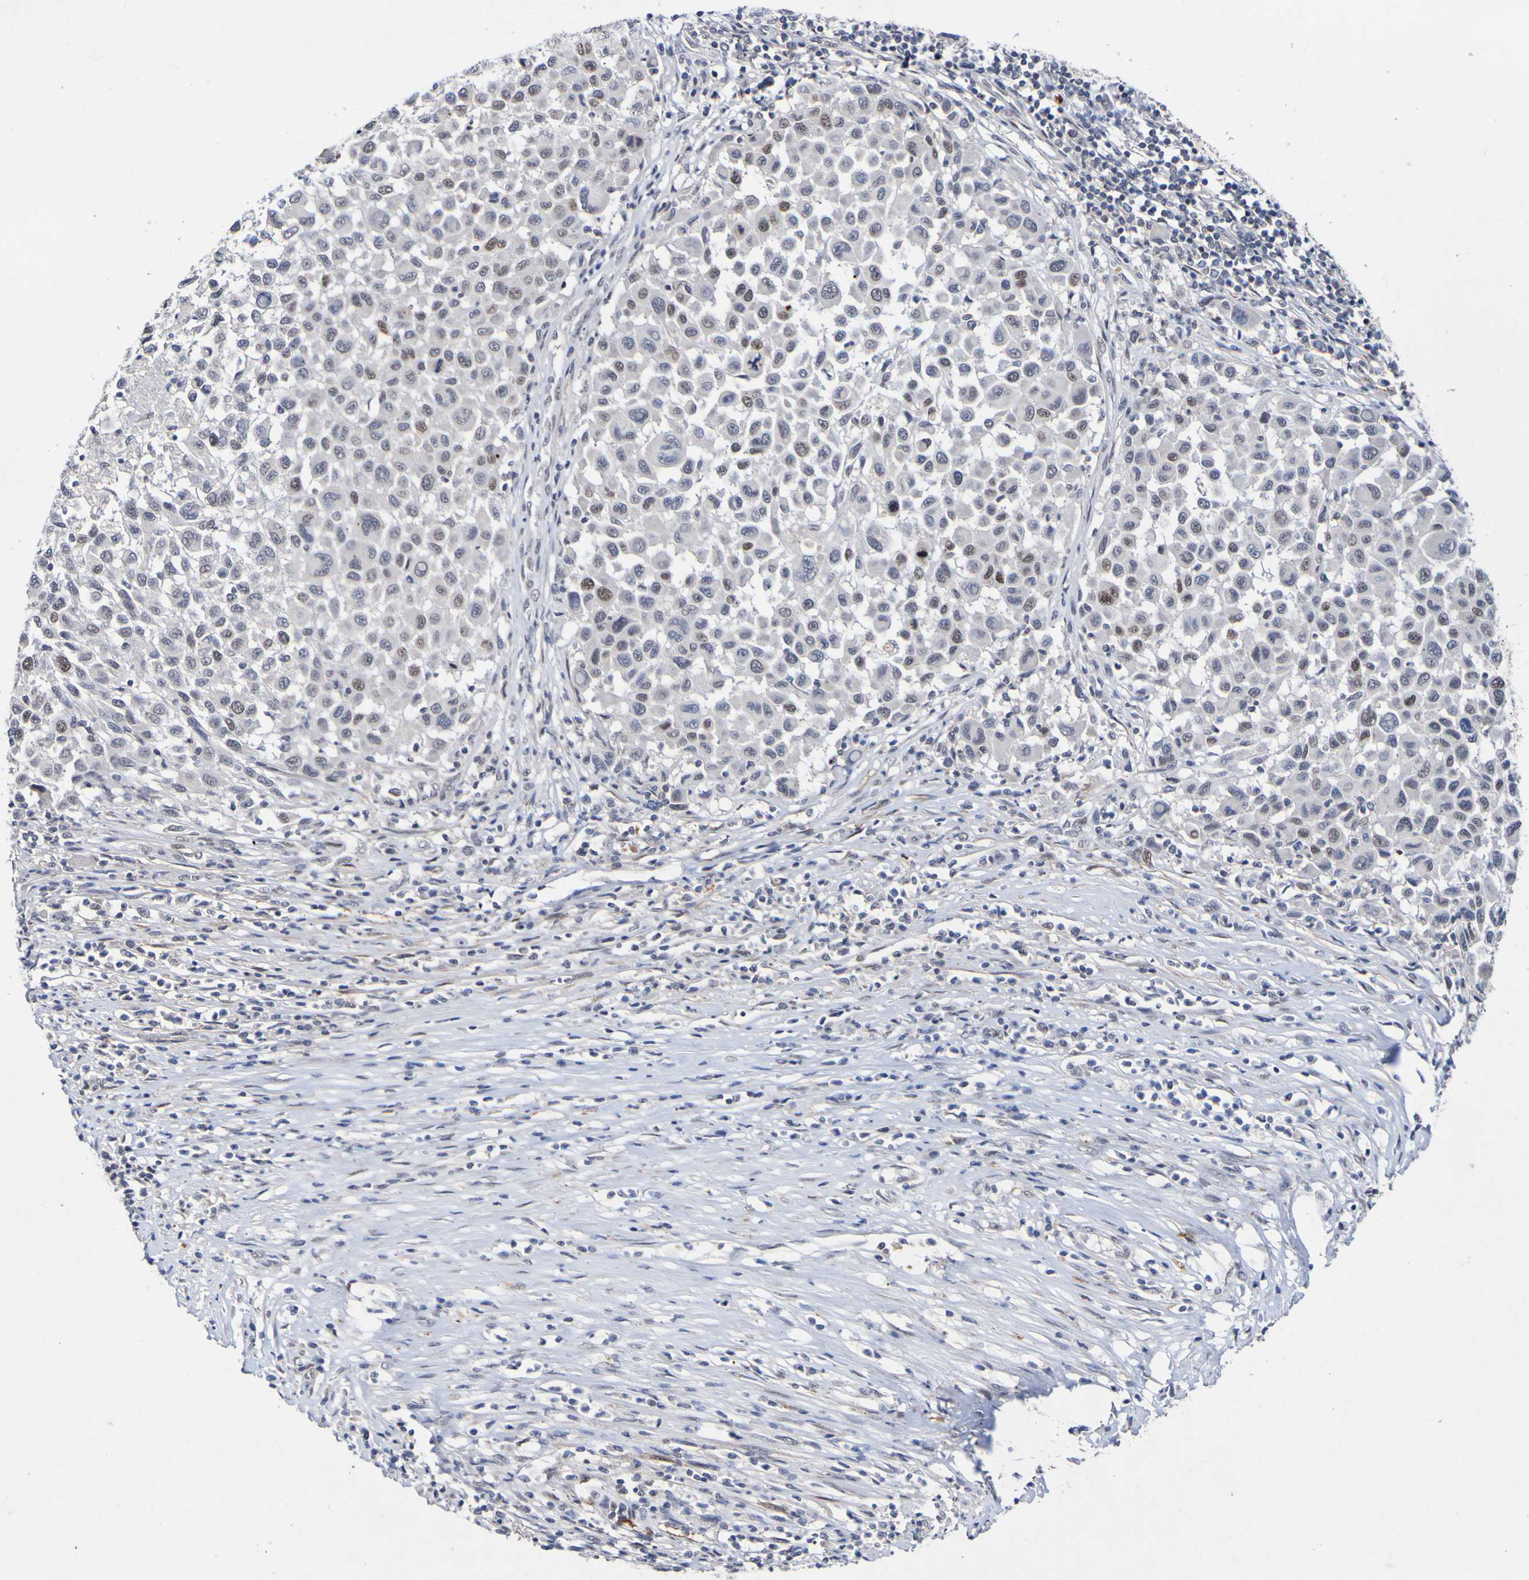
{"staining": {"intensity": "moderate", "quantity": "<25%", "location": "nuclear"}, "tissue": "melanoma", "cell_type": "Tumor cells", "image_type": "cancer", "snomed": [{"axis": "morphology", "description": "Malignant melanoma, Metastatic site"}, {"axis": "topography", "description": "Lymph node"}], "caption": "Immunohistochemistry (IHC) photomicrograph of melanoma stained for a protein (brown), which shows low levels of moderate nuclear expression in approximately <25% of tumor cells.", "gene": "PCGF1", "patient": {"sex": "male", "age": 61}}